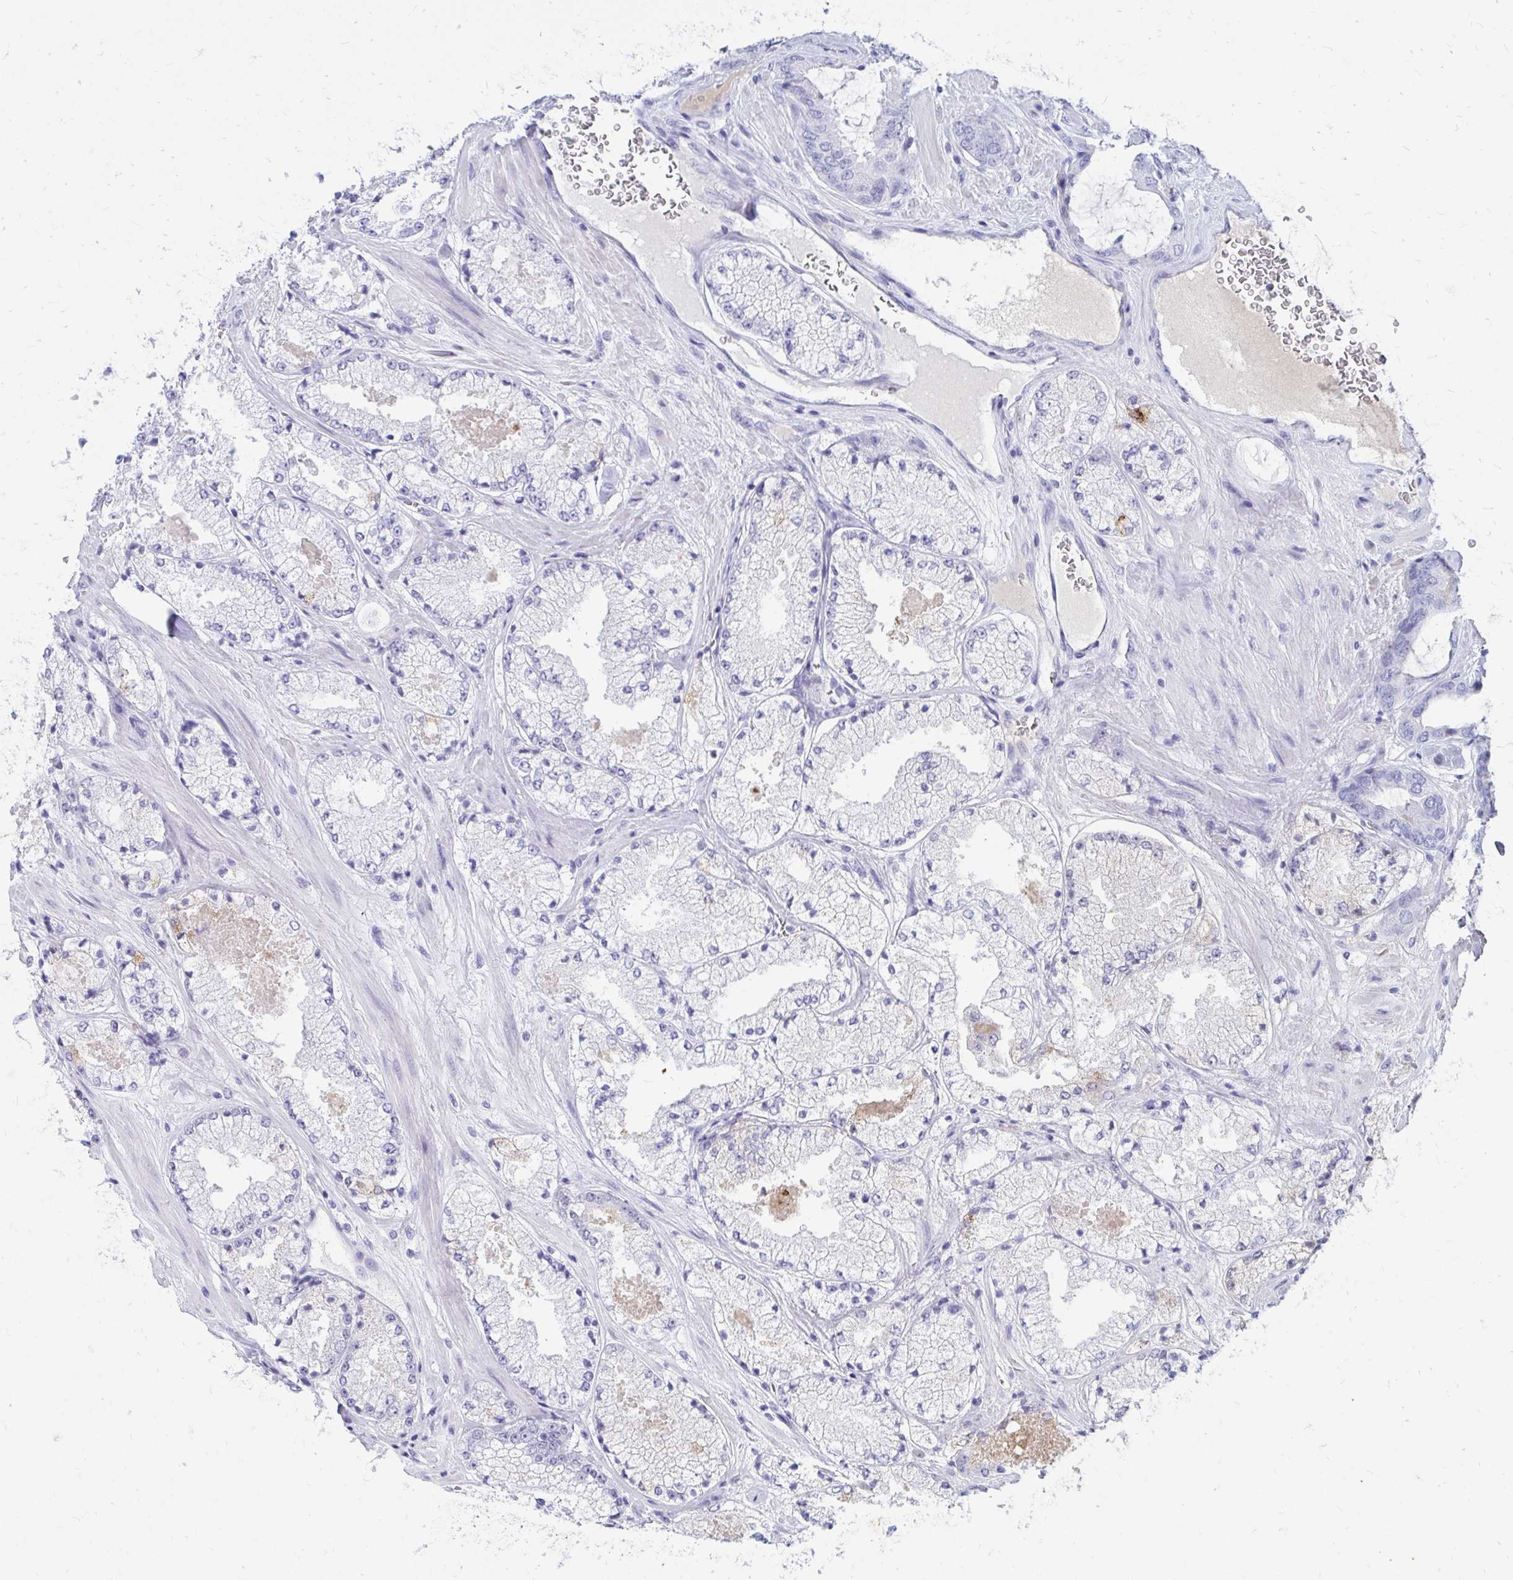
{"staining": {"intensity": "negative", "quantity": "none", "location": "none"}, "tissue": "prostate cancer", "cell_type": "Tumor cells", "image_type": "cancer", "snomed": [{"axis": "morphology", "description": "Adenocarcinoma, High grade"}, {"axis": "topography", "description": "Prostate"}], "caption": "An image of human prostate cancer (adenocarcinoma (high-grade)) is negative for staining in tumor cells.", "gene": "OR10R2", "patient": {"sex": "male", "age": 63}}